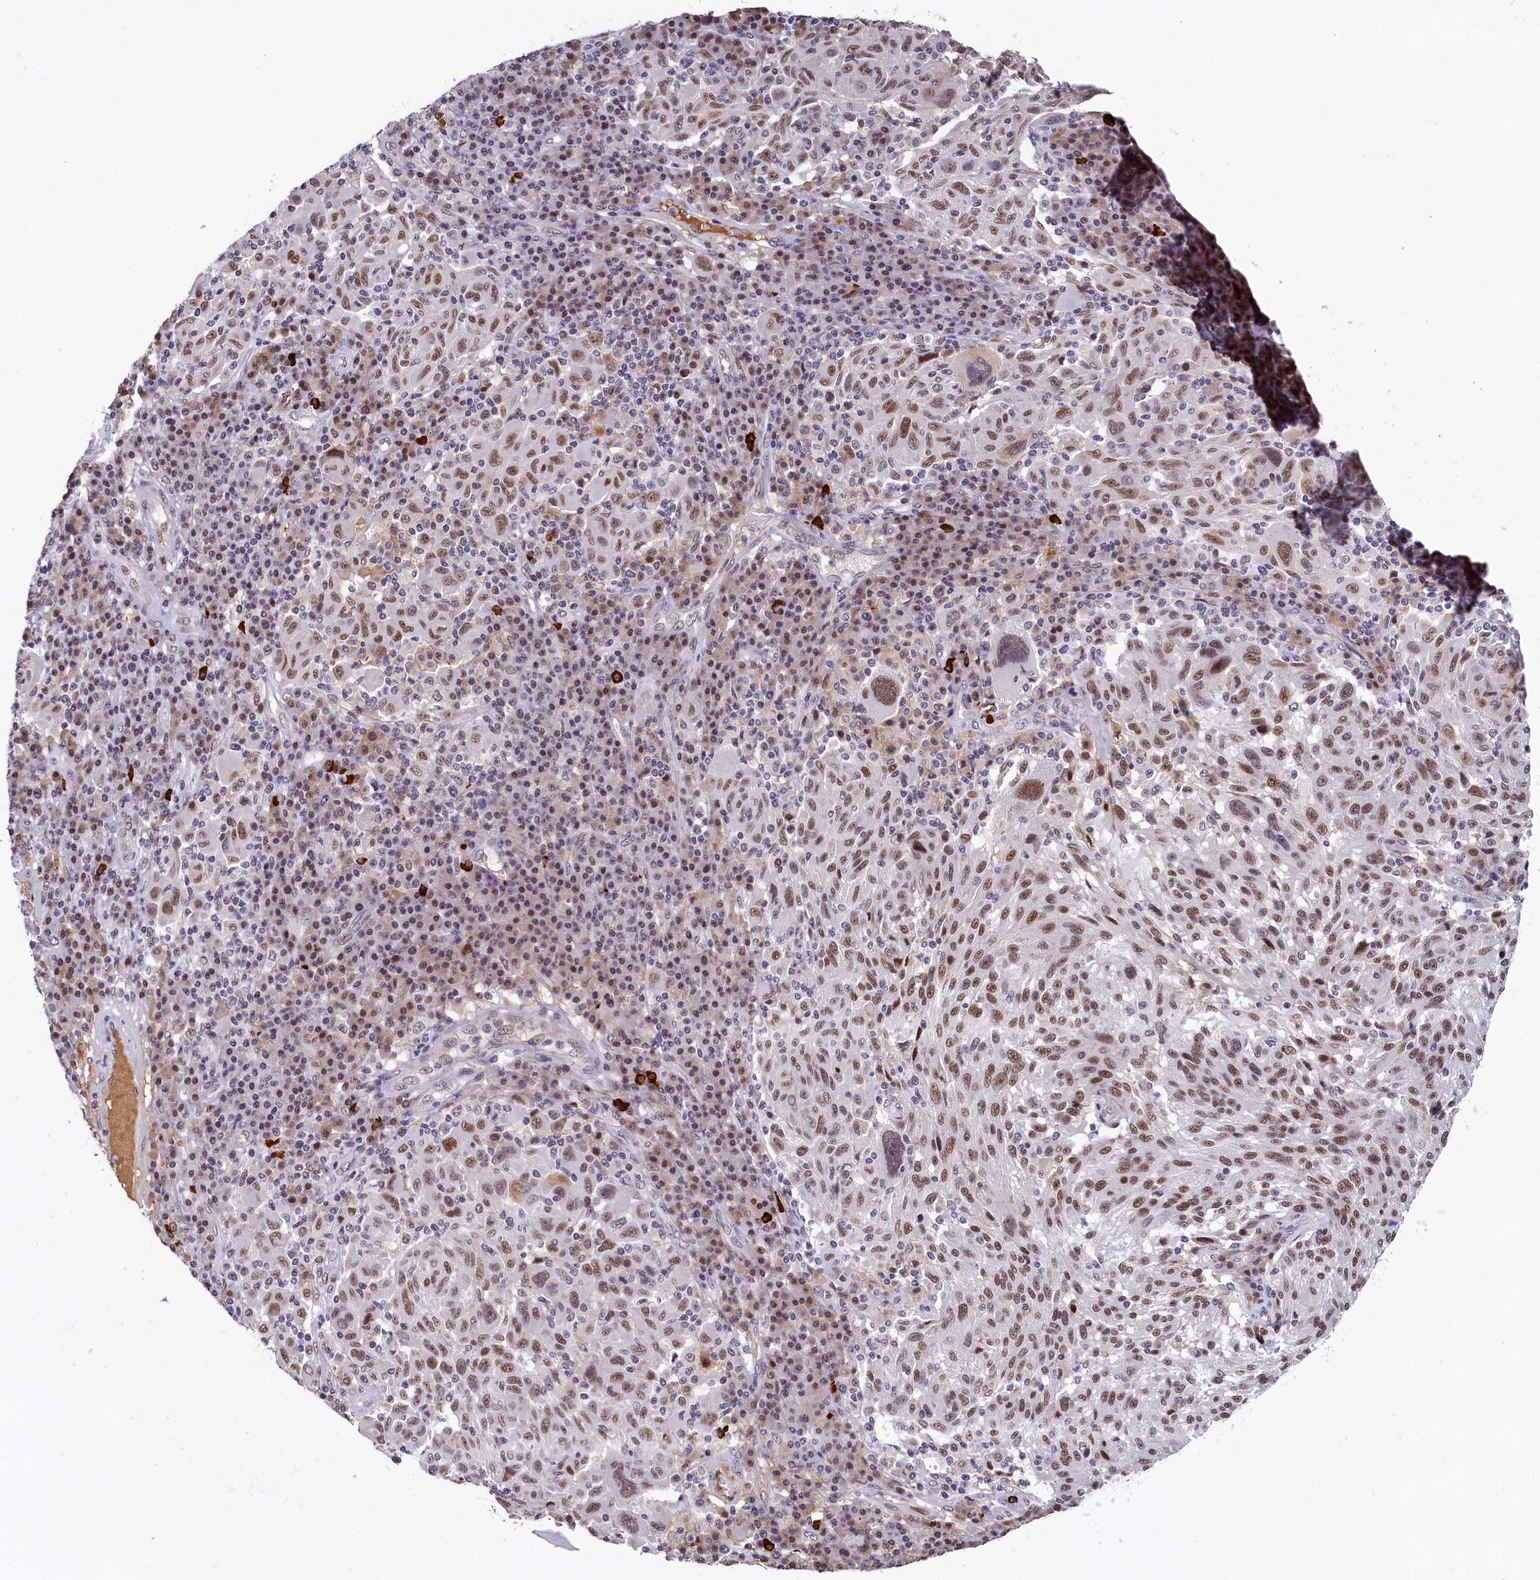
{"staining": {"intensity": "moderate", "quantity": ">75%", "location": "nuclear"}, "tissue": "melanoma", "cell_type": "Tumor cells", "image_type": "cancer", "snomed": [{"axis": "morphology", "description": "Malignant melanoma, NOS"}, {"axis": "topography", "description": "Skin"}], "caption": "This micrograph displays melanoma stained with immunohistochemistry to label a protein in brown. The nuclear of tumor cells show moderate positivity for the protein. Nuclei are counter-stained blue.", "gene": "INTS14", "patient": {"sex": "male", "age": 53}}